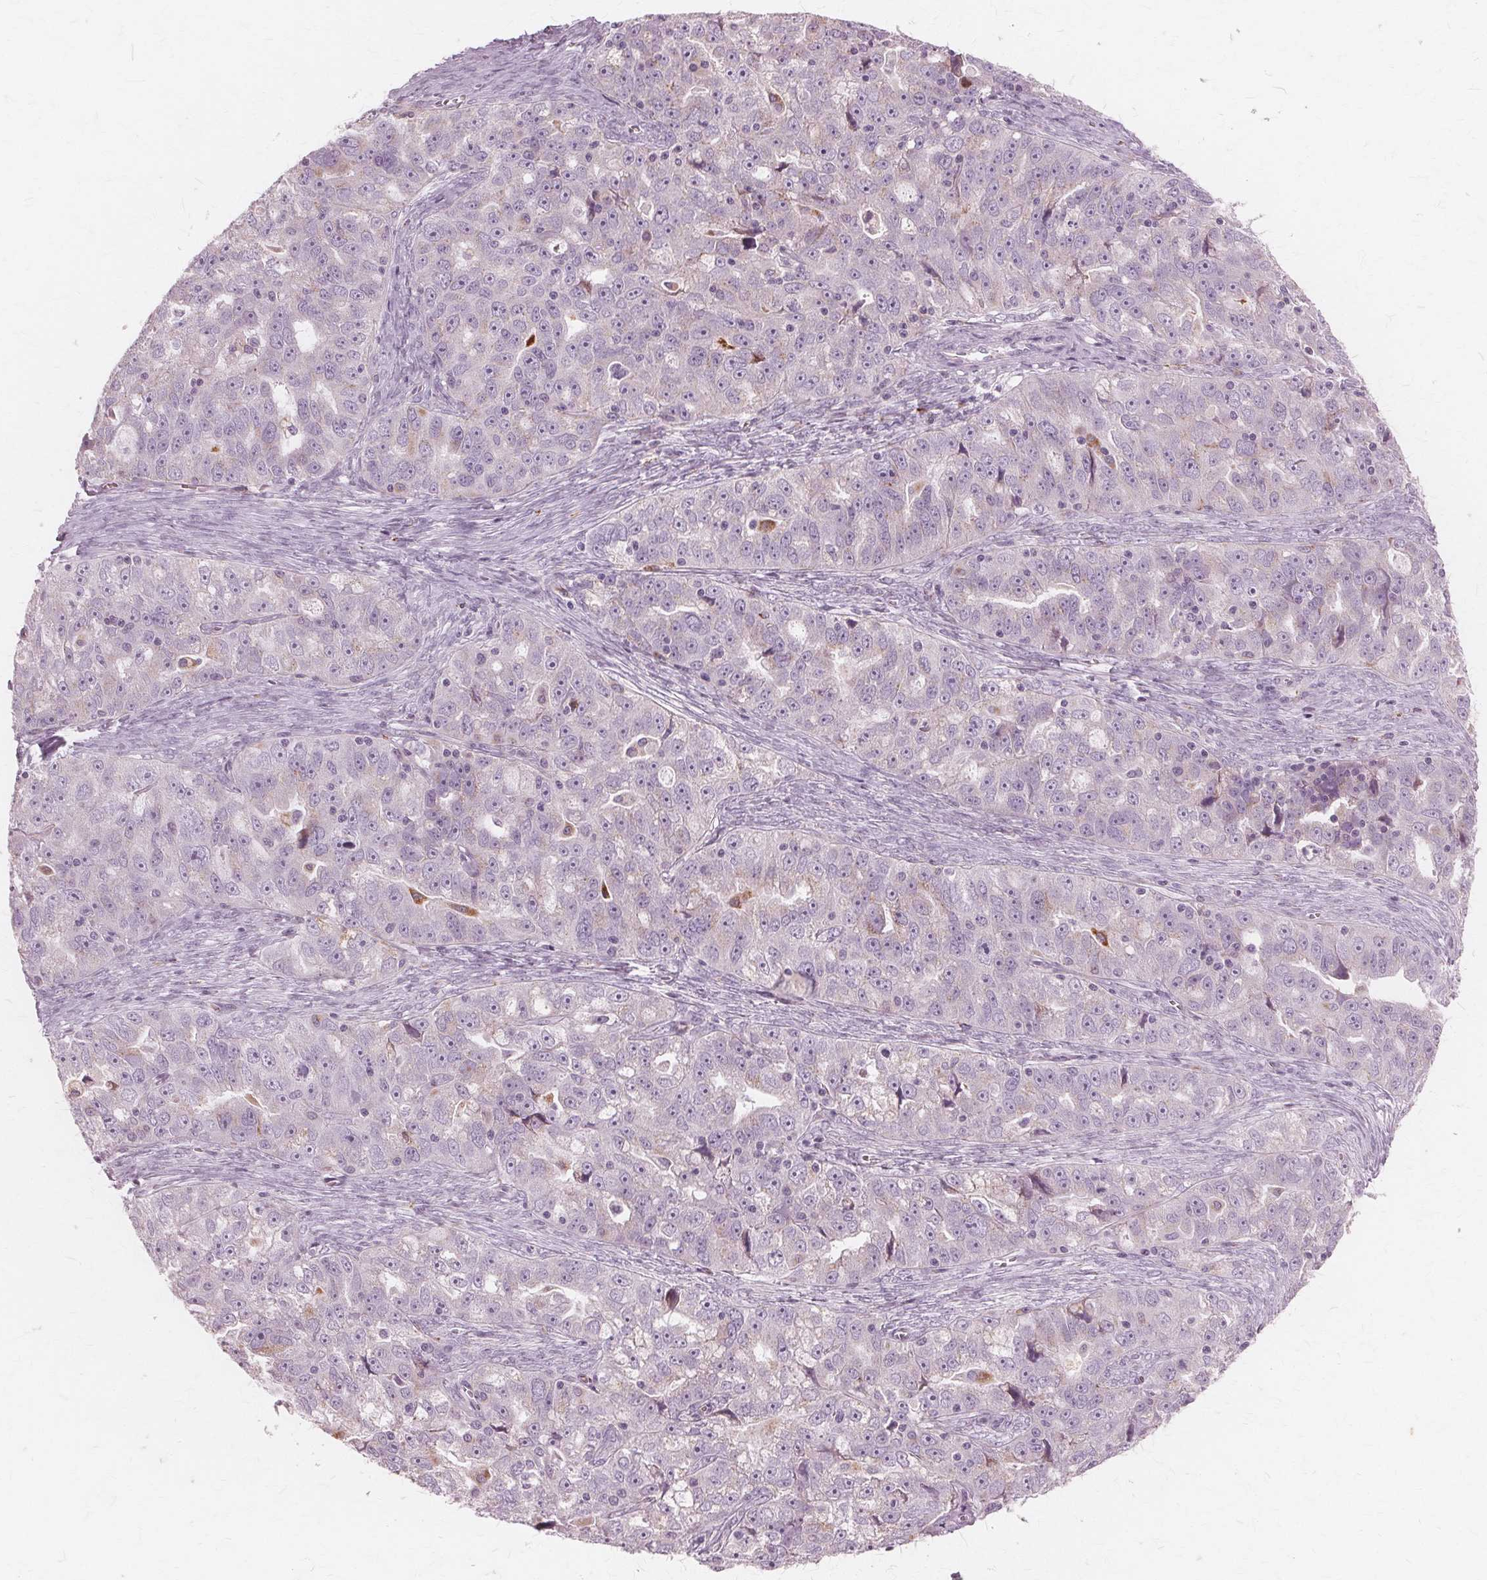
{"staining": {"intensity": "negative", "quantity": "none", "location": "none"}, "tissue": "ovarian cancer", "cell_type": "Tumor cells", "image_type": "cancer", "snomed": [{"axis": "morphology", "description": "Cystadenocarcinoma, serous, NOS"}, {"axis": "topography", "description": "Ovary"}], "caption": "Photomicrograph shows no protein expression in tumor cells of ovarian serous cystadenocarcinoma tissue.", "gene": "DNASE2", "patient": {"sex": "female", "age": 51}}